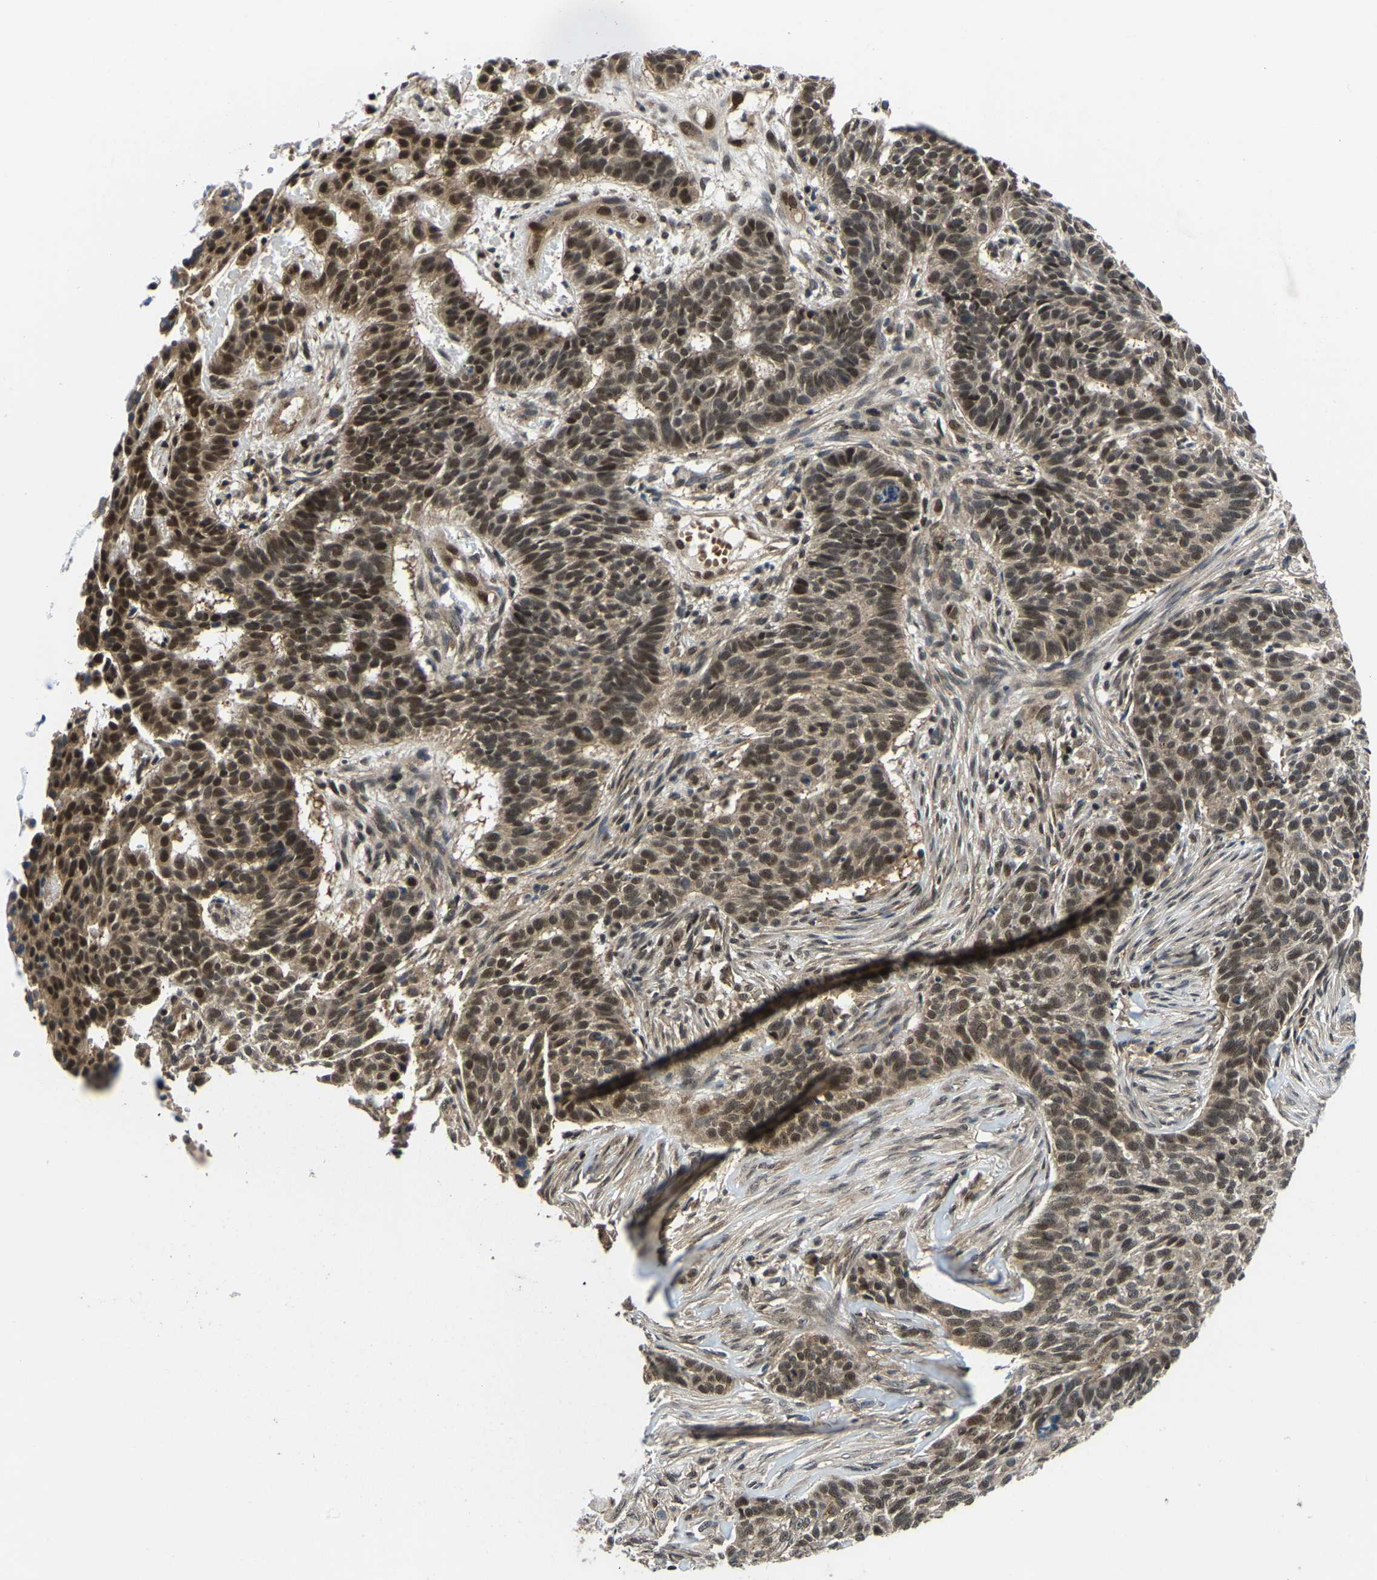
{"staining": {"intensity": "strong", "quantity": ">75%", "location": "cytoplasmic/membranous,nuclear"}, "tissue": "skin cancer", "cell_type": "Tumor cells", "image_type": "cancer", "snomed": [{"axis": "morphology", "description": "Basal cell carcinoma"}, {"axis": "topography", "description": "Skin"}], "caption": "Skin cancer stained with a brown dye exhibits strong cytoplasmic/membranous and nuclear positive positivity in approximately >75% of tumor cells.", "gene": "DFFA", "patient": {"sex": "male", "age": 85}}